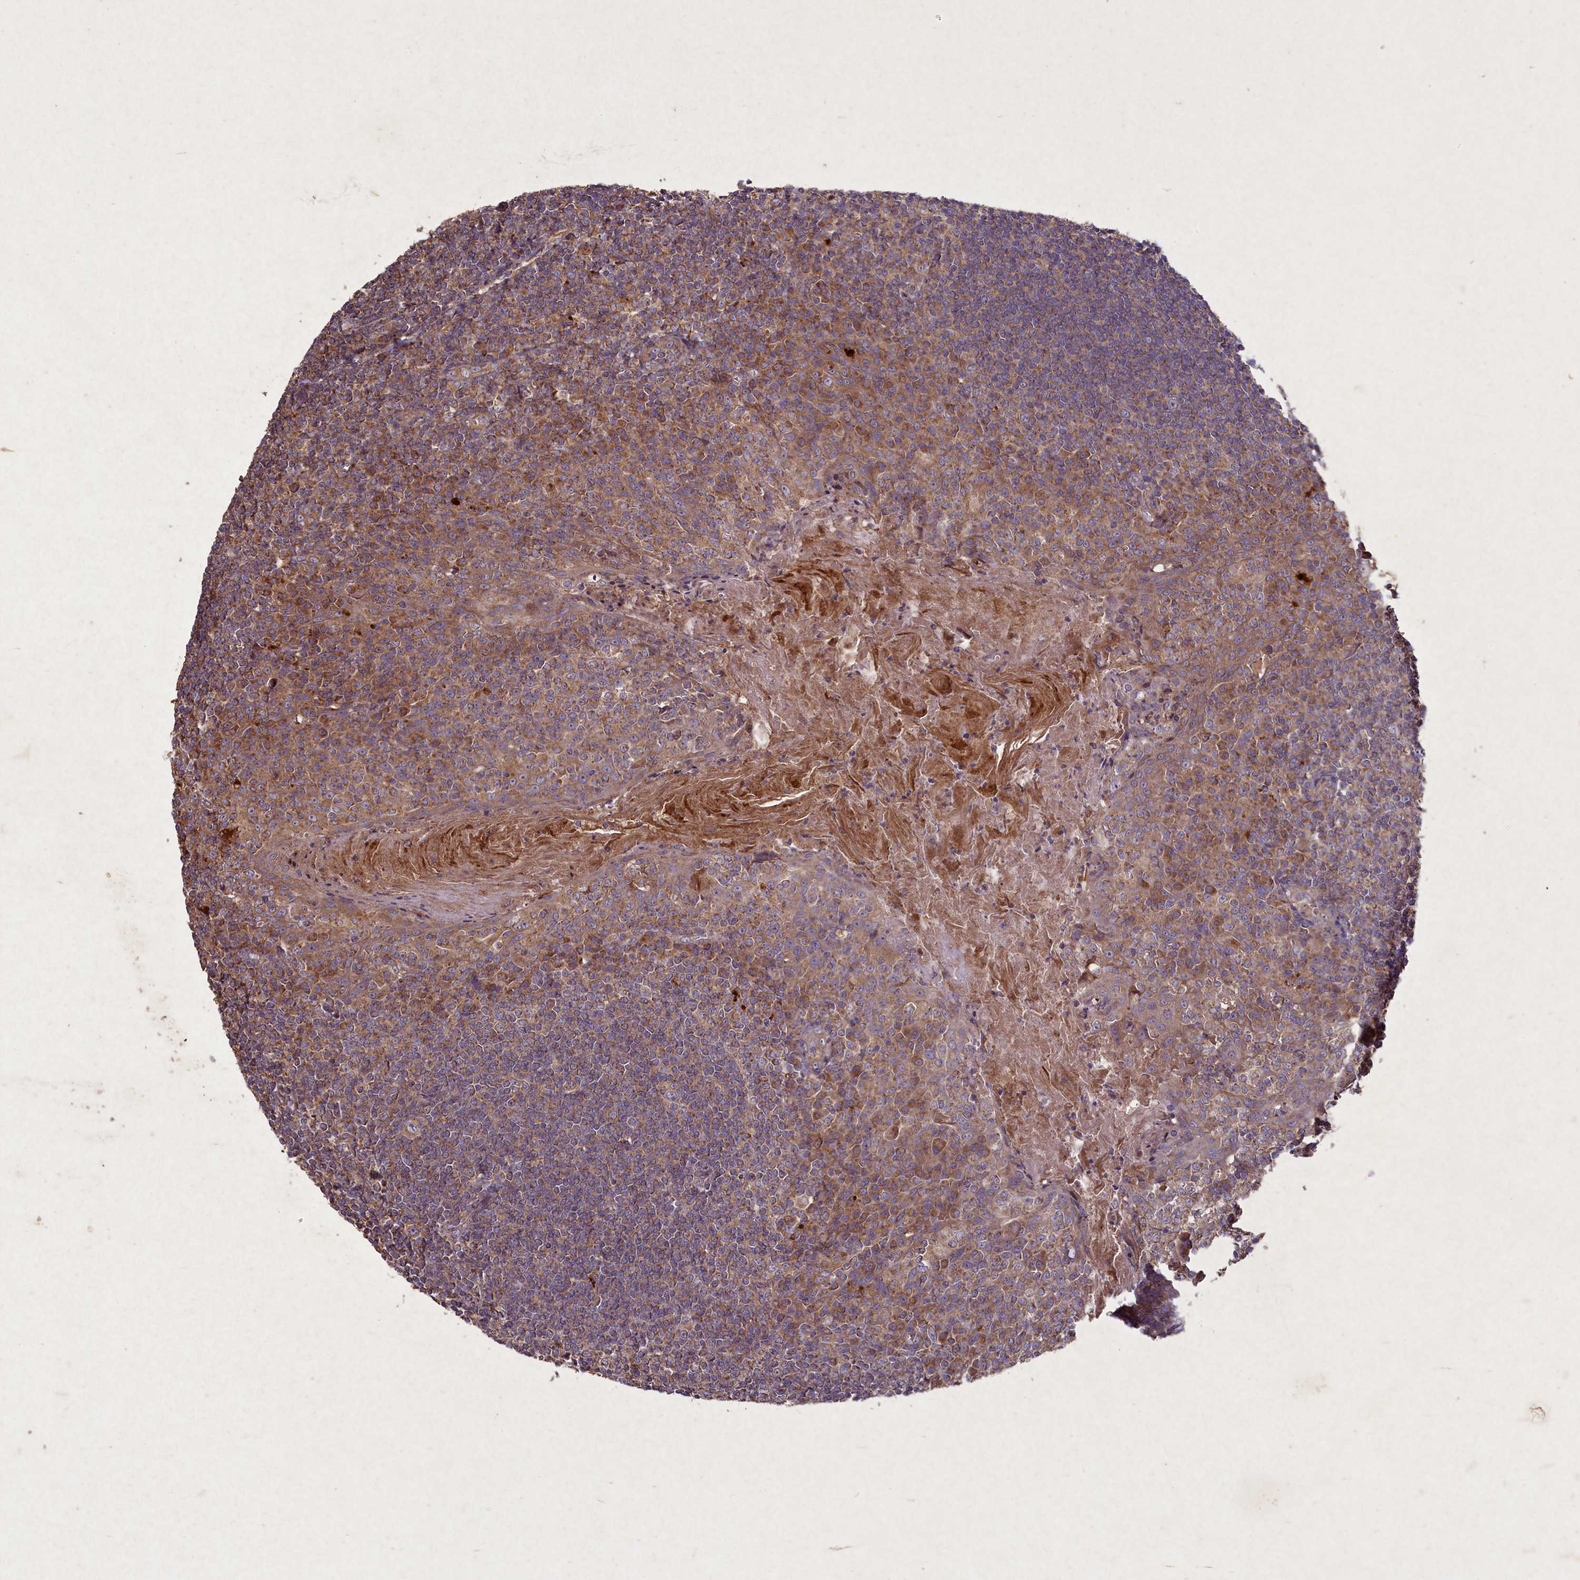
{"staining": {"intensity": "moderate", "quantity": ">75%", "location": "cytoplasmic/membranous"}, "tissue": "tonsil", "cell_type": "Germinal center cells", "image_type": "normal", "snomed": [{"axis": "morphology", "description": "Normal tissue, NOS"}, {"axis": "topography", "description": "Tonsil"}], "caption": "Protein staining displays moderate cytoplasmic/membranous positivity in approximately >75% of germinal center cells in normal tonsil.", "gene": "CIAO2B", "patient": {"sex": "male", "age": 27}}